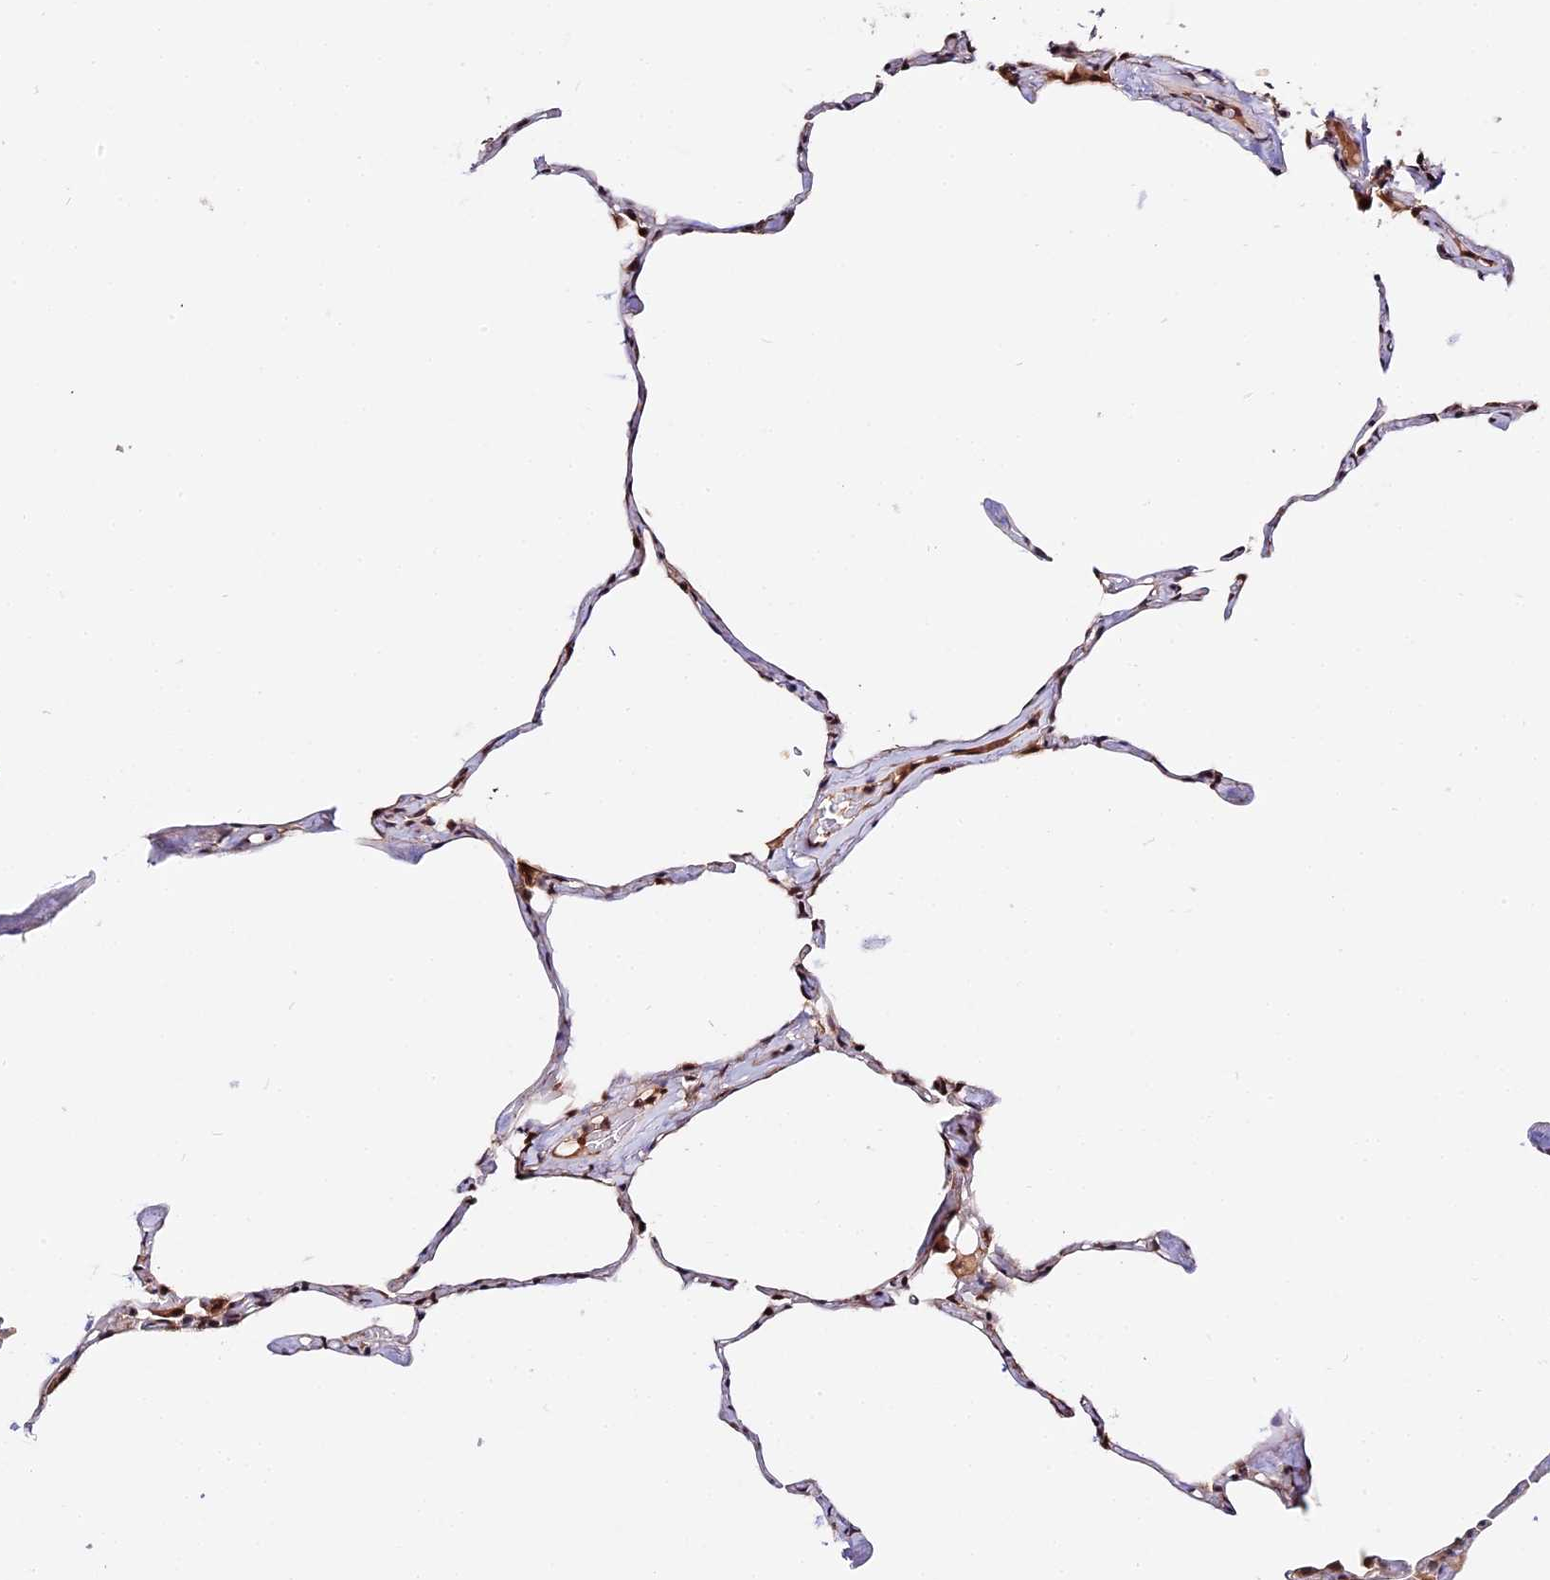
{"staining": {"intensity": "negative", "quantity": "none", "location": "none"}, "tissue": "lung", "cell_type": "Alveolar cells", "image_type": "normal", "snomed": [{"axis": "morphology", "description": "Normal tissue, NOS"}, {"axis": "topography", "description": "Lung"}], "caption": "High power microscopy image of an immunohistochemistry (IHC) photomicrograph of benign lung, revealing no significant positivity in alveolar cells. (DAB (3,3'-diaminobenzidine) IHC with hematoxylin counter stain).", "gene": "IMPACT", "patient": {"sex": "male", "age": 65}}